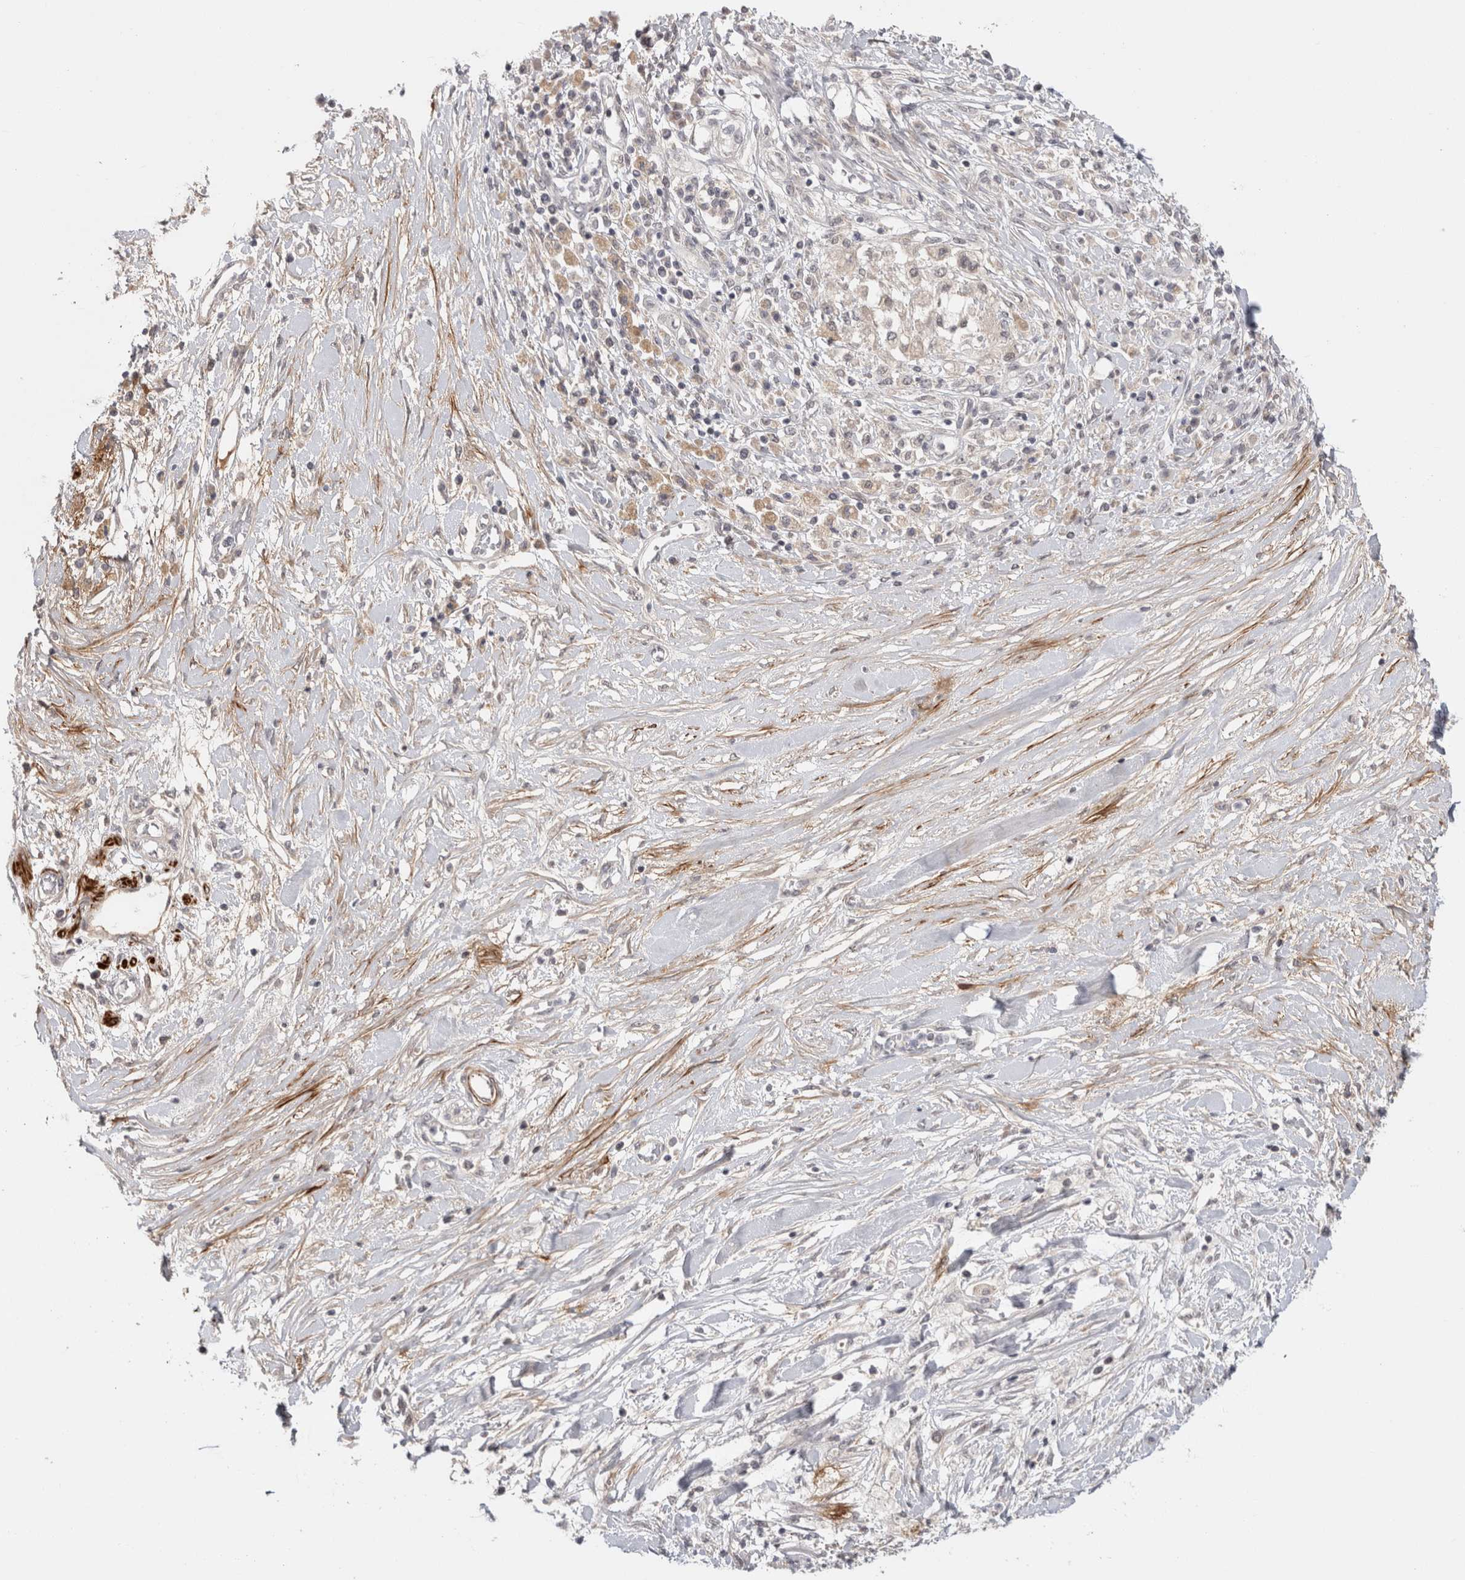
{"staining": {"intensity": "weak", "quantity": "25%-75%", "location": "cytoplasmic/membranous"}, "tissue": "pancreatic cancer", "cell_type": "Tumor cells", "image_type": "cancer", "snomed": [{"axis": "morphology", "description": "Inflammation, NOS"}, {"axis": "morphology", "description": "Adenocarcinoma, NOS"}, {"axis": "topography", "description": "Pancreas"}], "caption": "Immunohistochemical staining of pancreatic cancer (adenocarcinoma) shows low levels of weak cytoplasmic/membranous expression in approximately 25%-75% of tumor cells.", "gene": "ZNF318", "patient": {"sex": "female", "age": 56}}